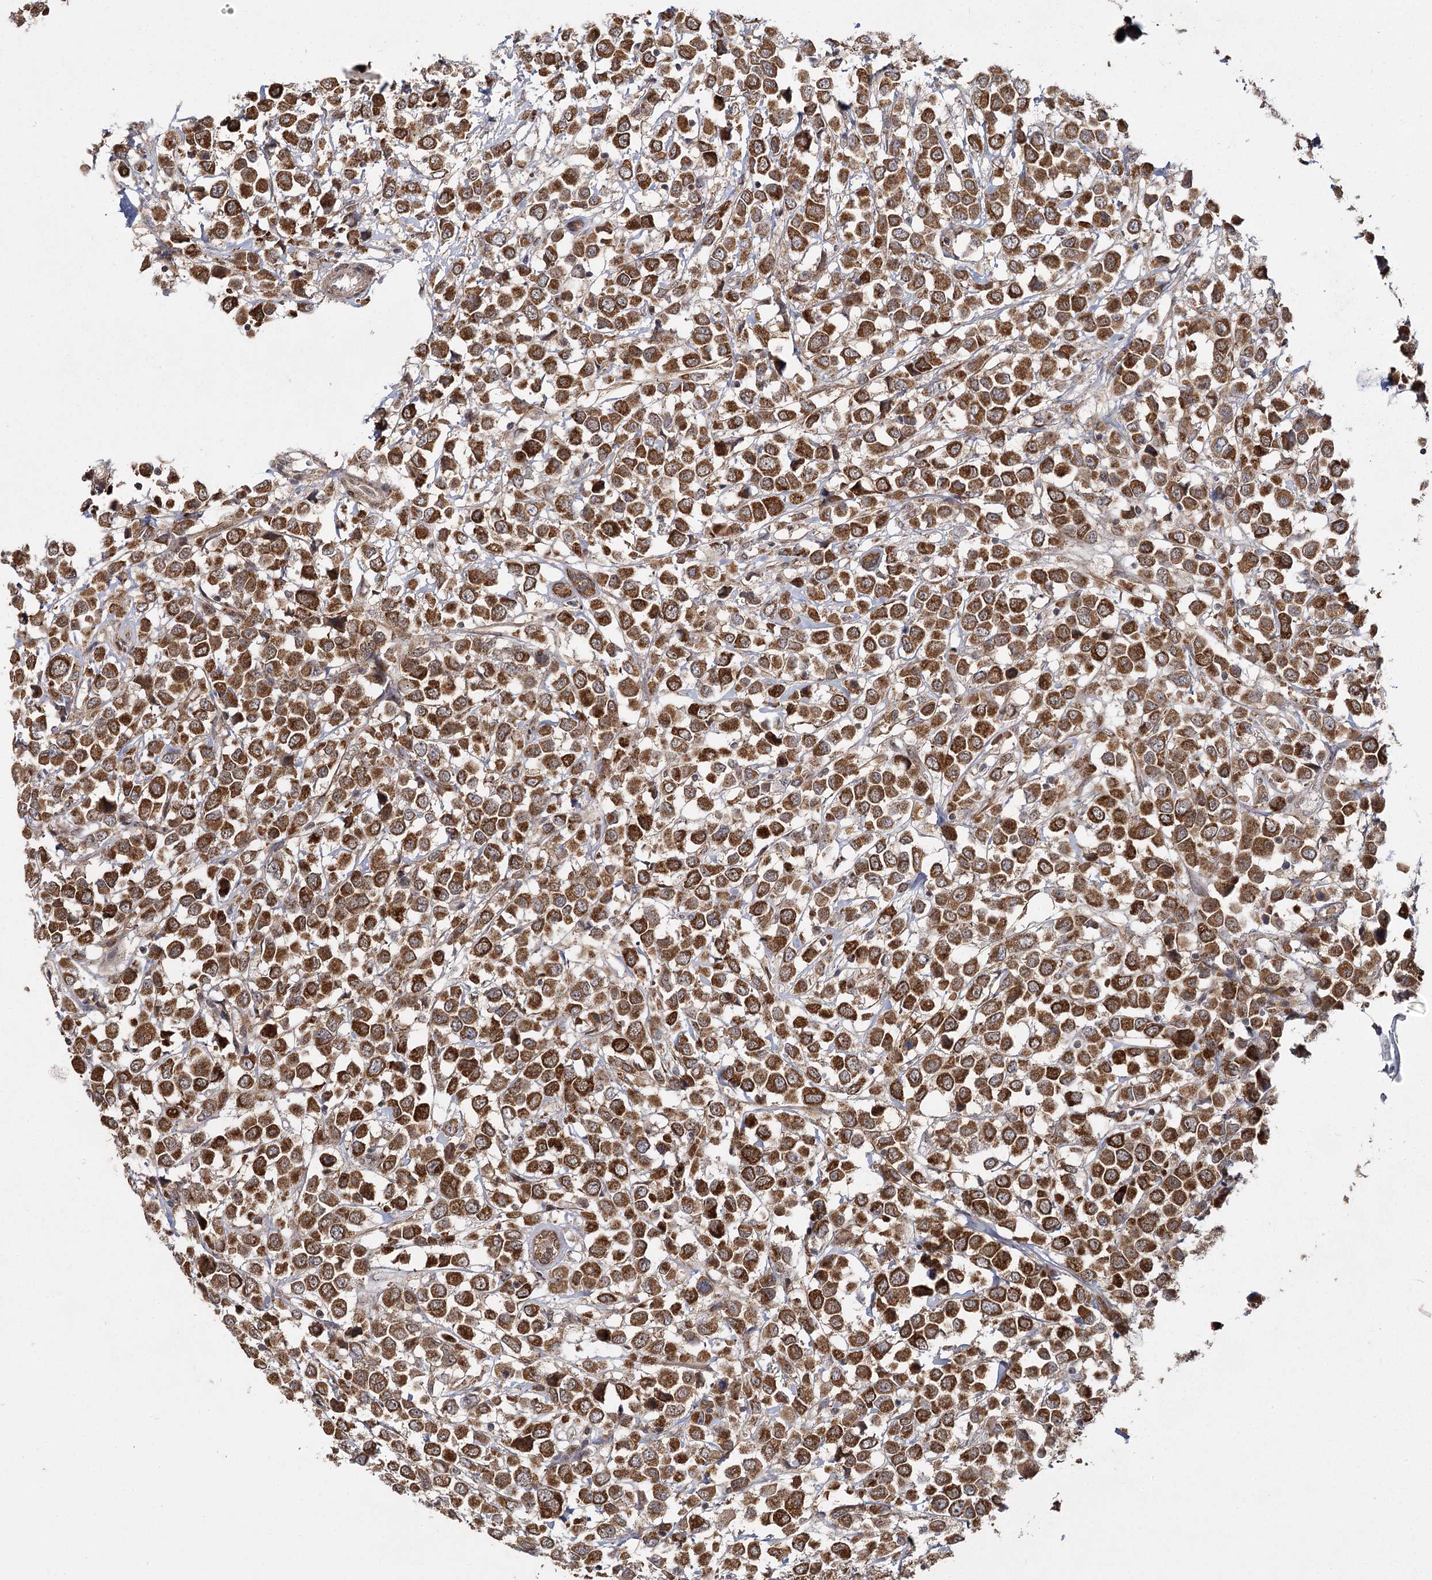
{"staining": {"intensity": "strong", "quantity": ">75%", "location": "cytoplasmic/membranous"}, "tissue": "breast cancer", "cell_type": "Tumor cells", "image_type": "cancer", "snomed": [{"axis": "morphology", "description": "Duct carcinoma"}, {"axis": "topography", "description": "Breast"}], "caption": "The immunohistochemical stain labels strong cytoplasmic/membranous positivity in tumor cells of breast cancer (intraductal carcinoma) tissue. (IHC, brightfield microscopy, high magnification).", "gene": "ZCCHC24", "patient": {"sex": "female", "age": 61}}